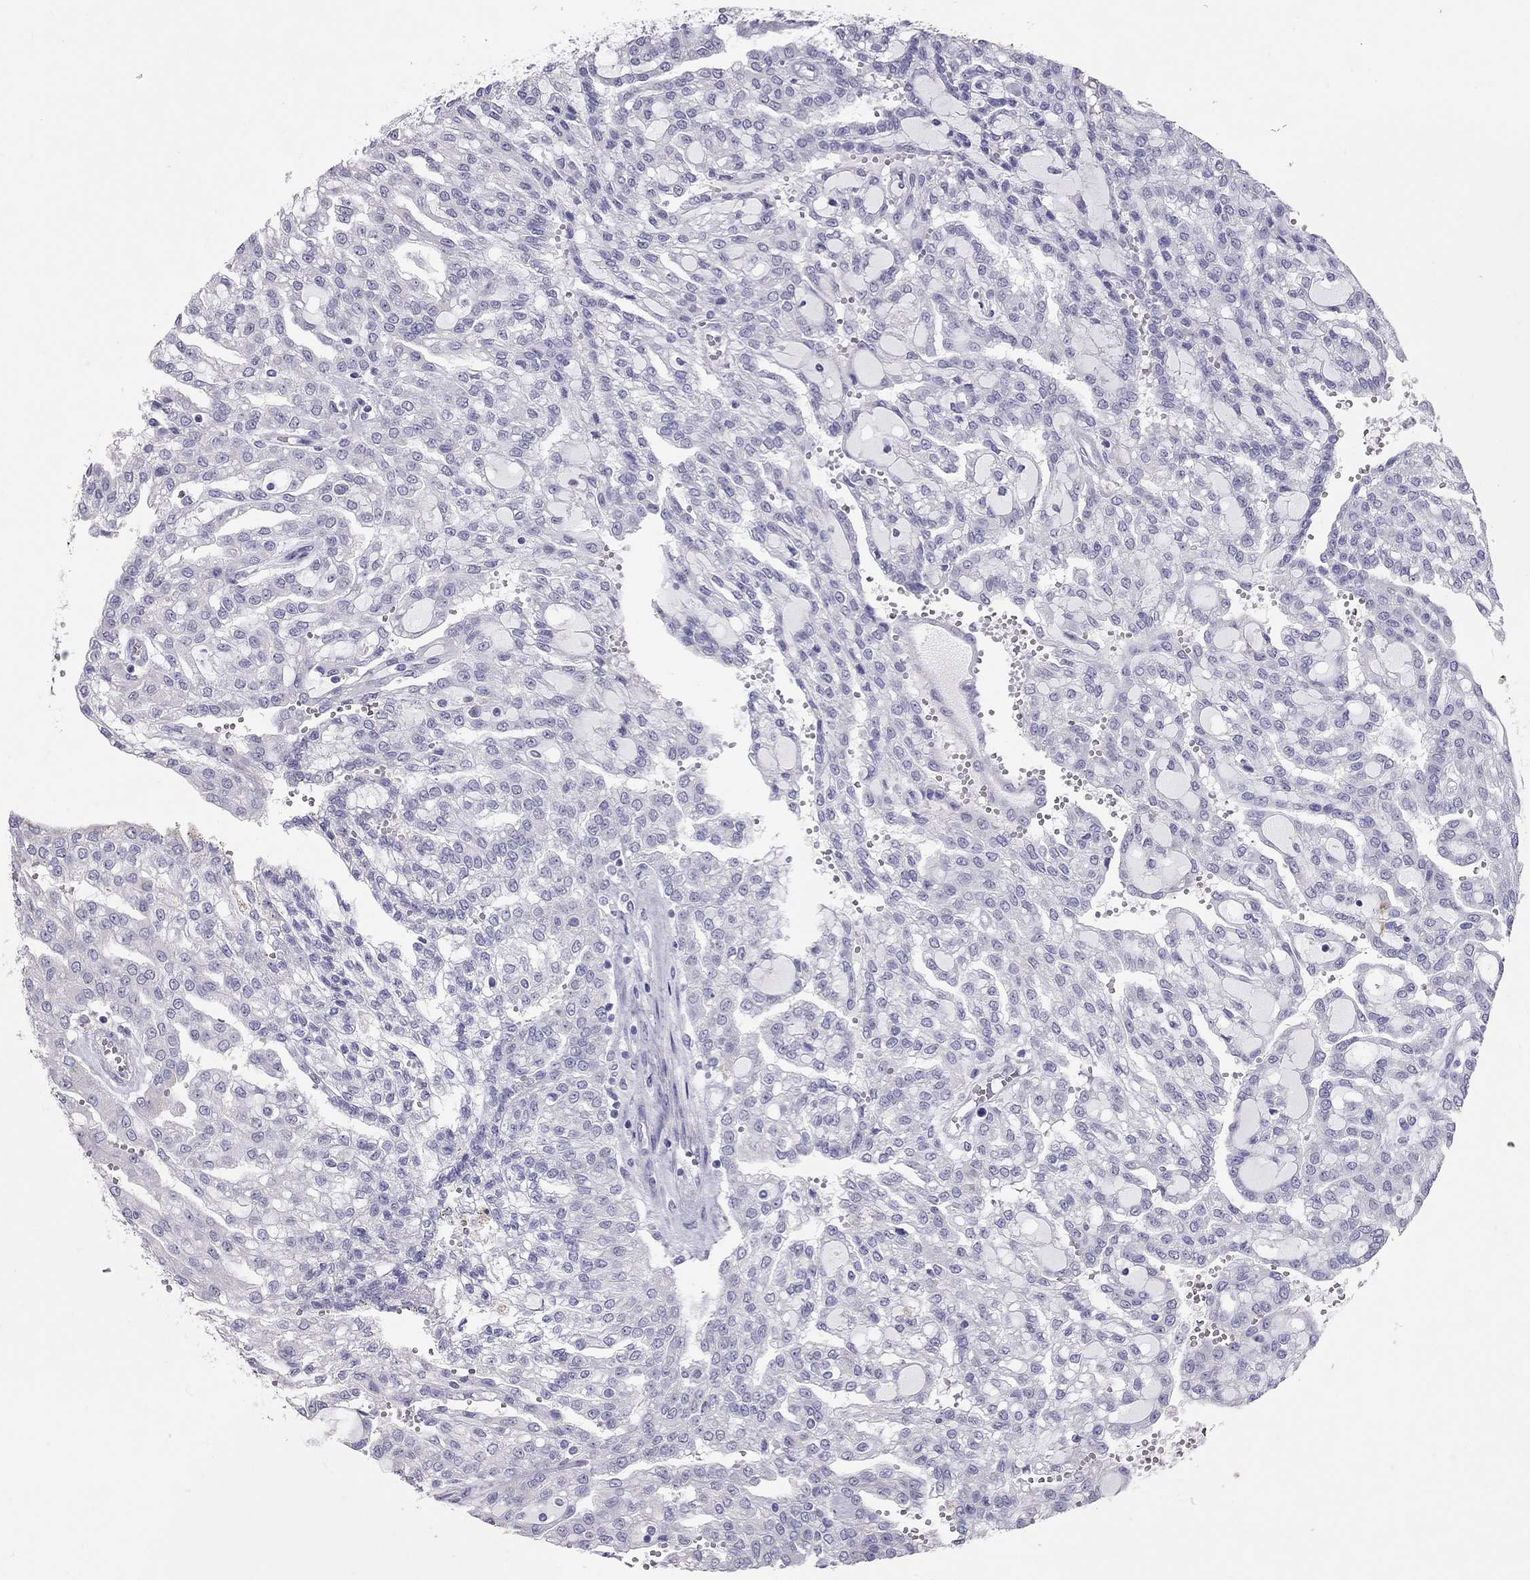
{"staining": {"intensity": "negative", "quantity": "none", "location": "none"}, "tissue": "renal cancer", "cell_type": "Tumor cells", "image_type": "cancer", "snomed": [{"axis": "morphology", "description": "Adenocarcinoma, NOS"}, {"axis": "topography", "description": "Kidney"}], "caption": "The IHC photomicrograph has no significant staining in tumor cells of adenocarcinoma (renal) tissue.", "gene": "PSMB11", "patient": {"sex": "male", "age": 63}}